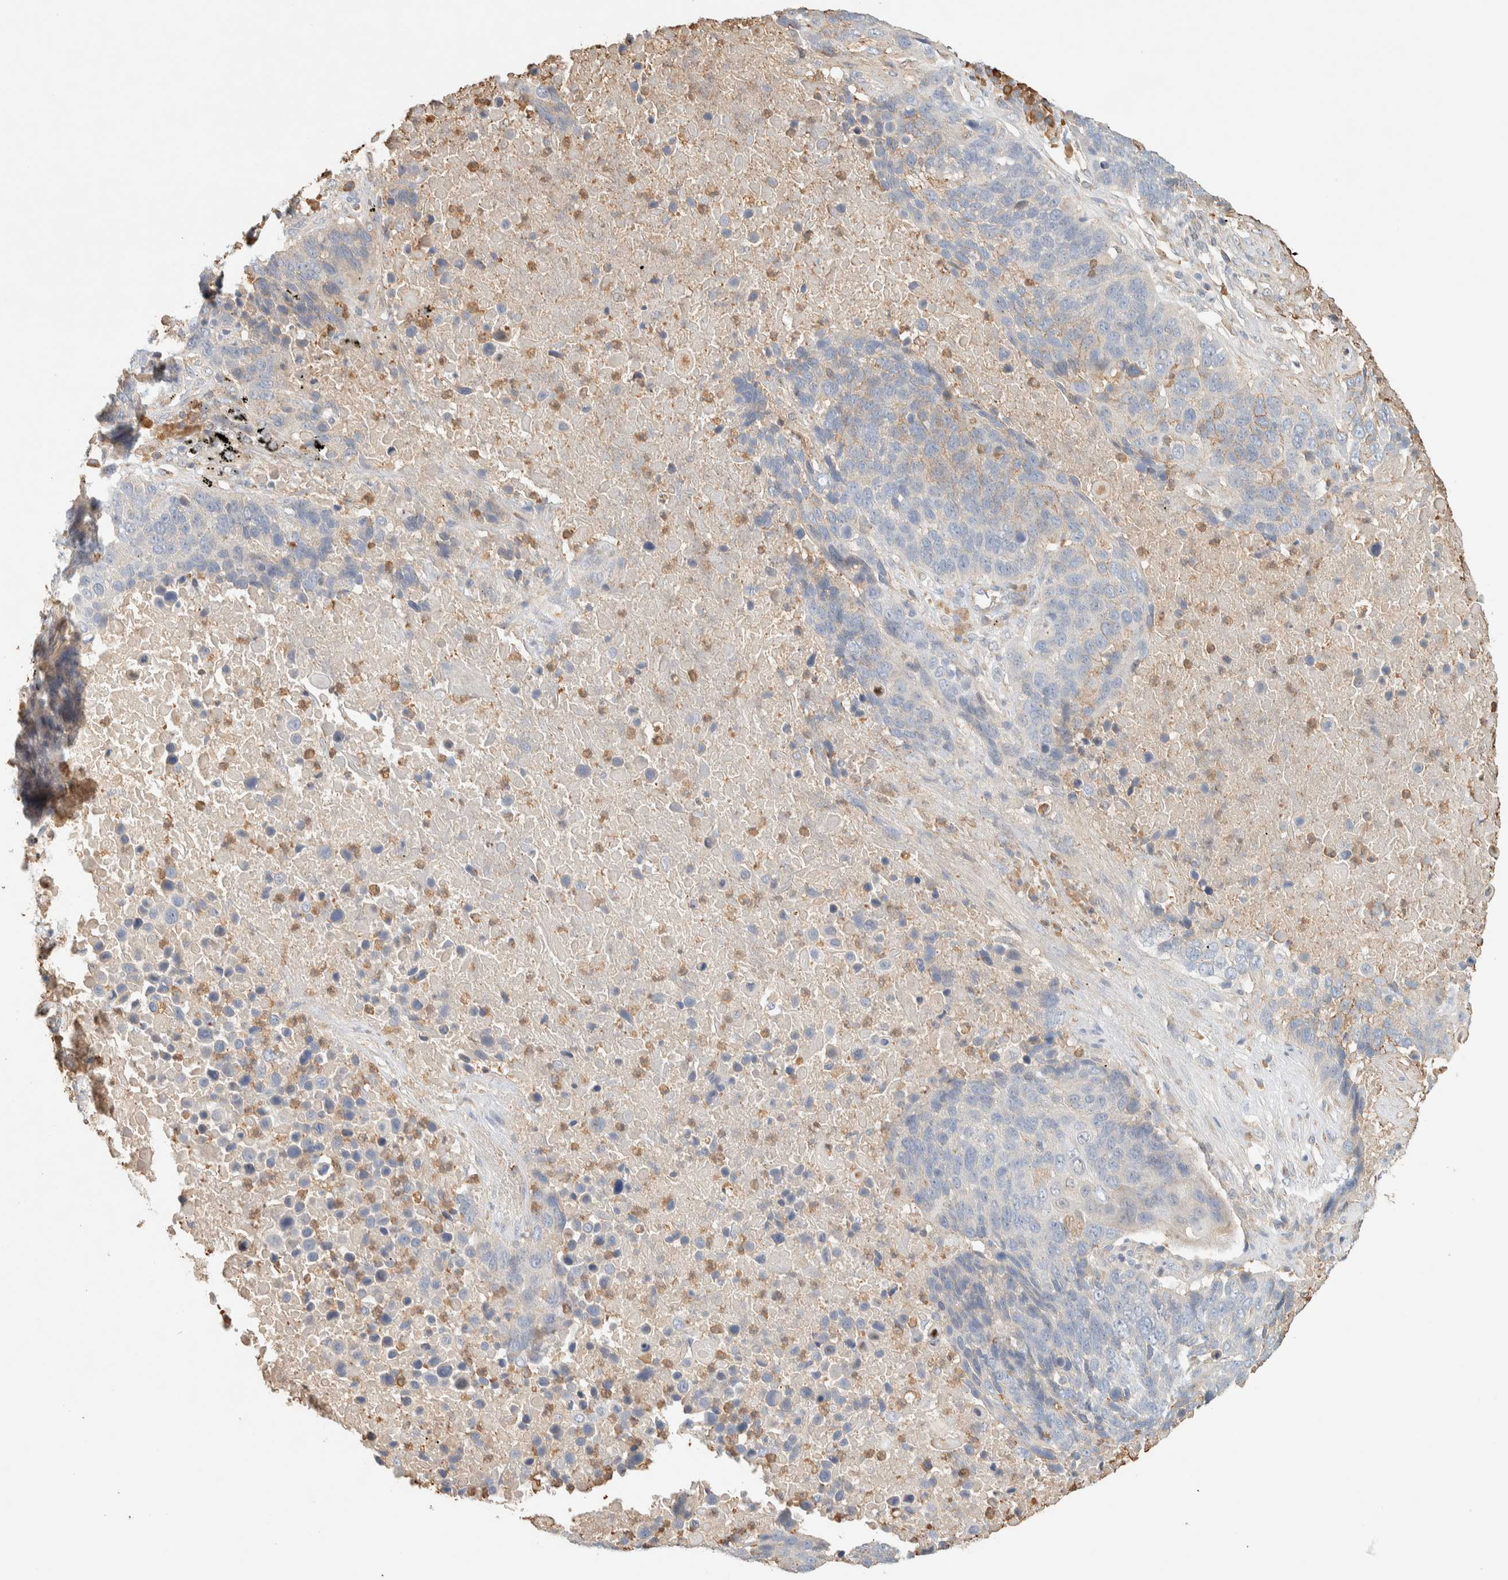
{"staining": {"intensity": "negative", "quantity": "none", "location": "none"}, "tissue": "lung cancer", "cell_type": "Tumor cells", "image_type": "cancer", "snomed": [{"axis": "morphology", "description": "Squamous cell carcinoma, NOS"}, {"axis": "topography", "description": "Lung"}], "caption": "A photomicrograph of lung cancer (squamous cell carcinoma) stained for a protein reveals no brown staining in tumor cells. Nuclei are stained in blue.", "gene": "TTC3", "patient": {"sex": "male", "age": 66}}